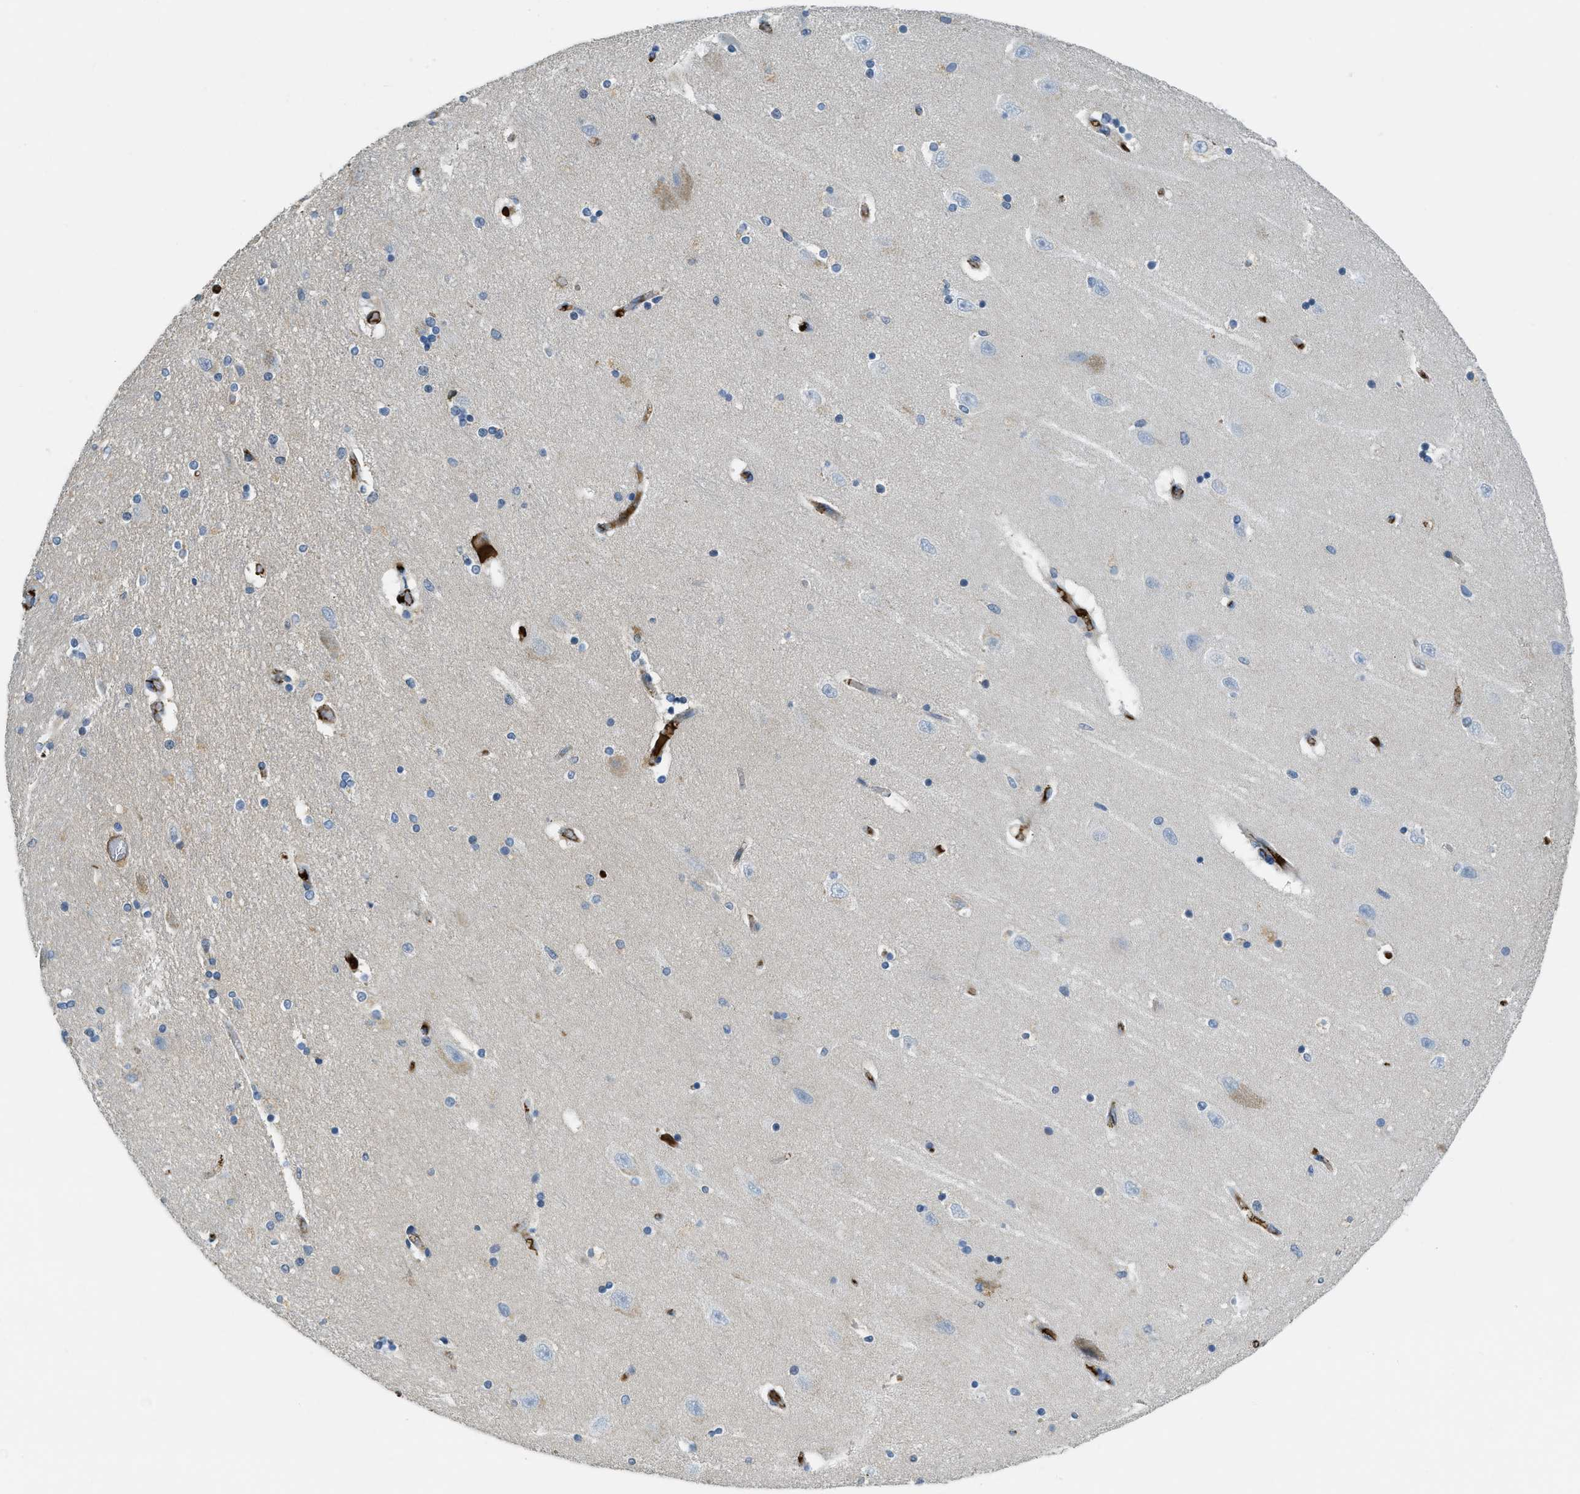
{"staining": {"intensity": "weak", "quantity": "<25%", "location": "cytoplasmic/membranous"}, "tissue": "hippocampus", "cell_type": "Glial cells", "image_type": "normal", "snomed": [{"axis": "morphology", "description": "Normal tissue, NOS"}, {"axis": "topography", "description": "Hippocampus"}], "caption": "Protein analysis of benign hippocampus displays no significant positivity in glial cells.", "gene": "PRTN3", "patient": {"sex": "female", "age": 54}}